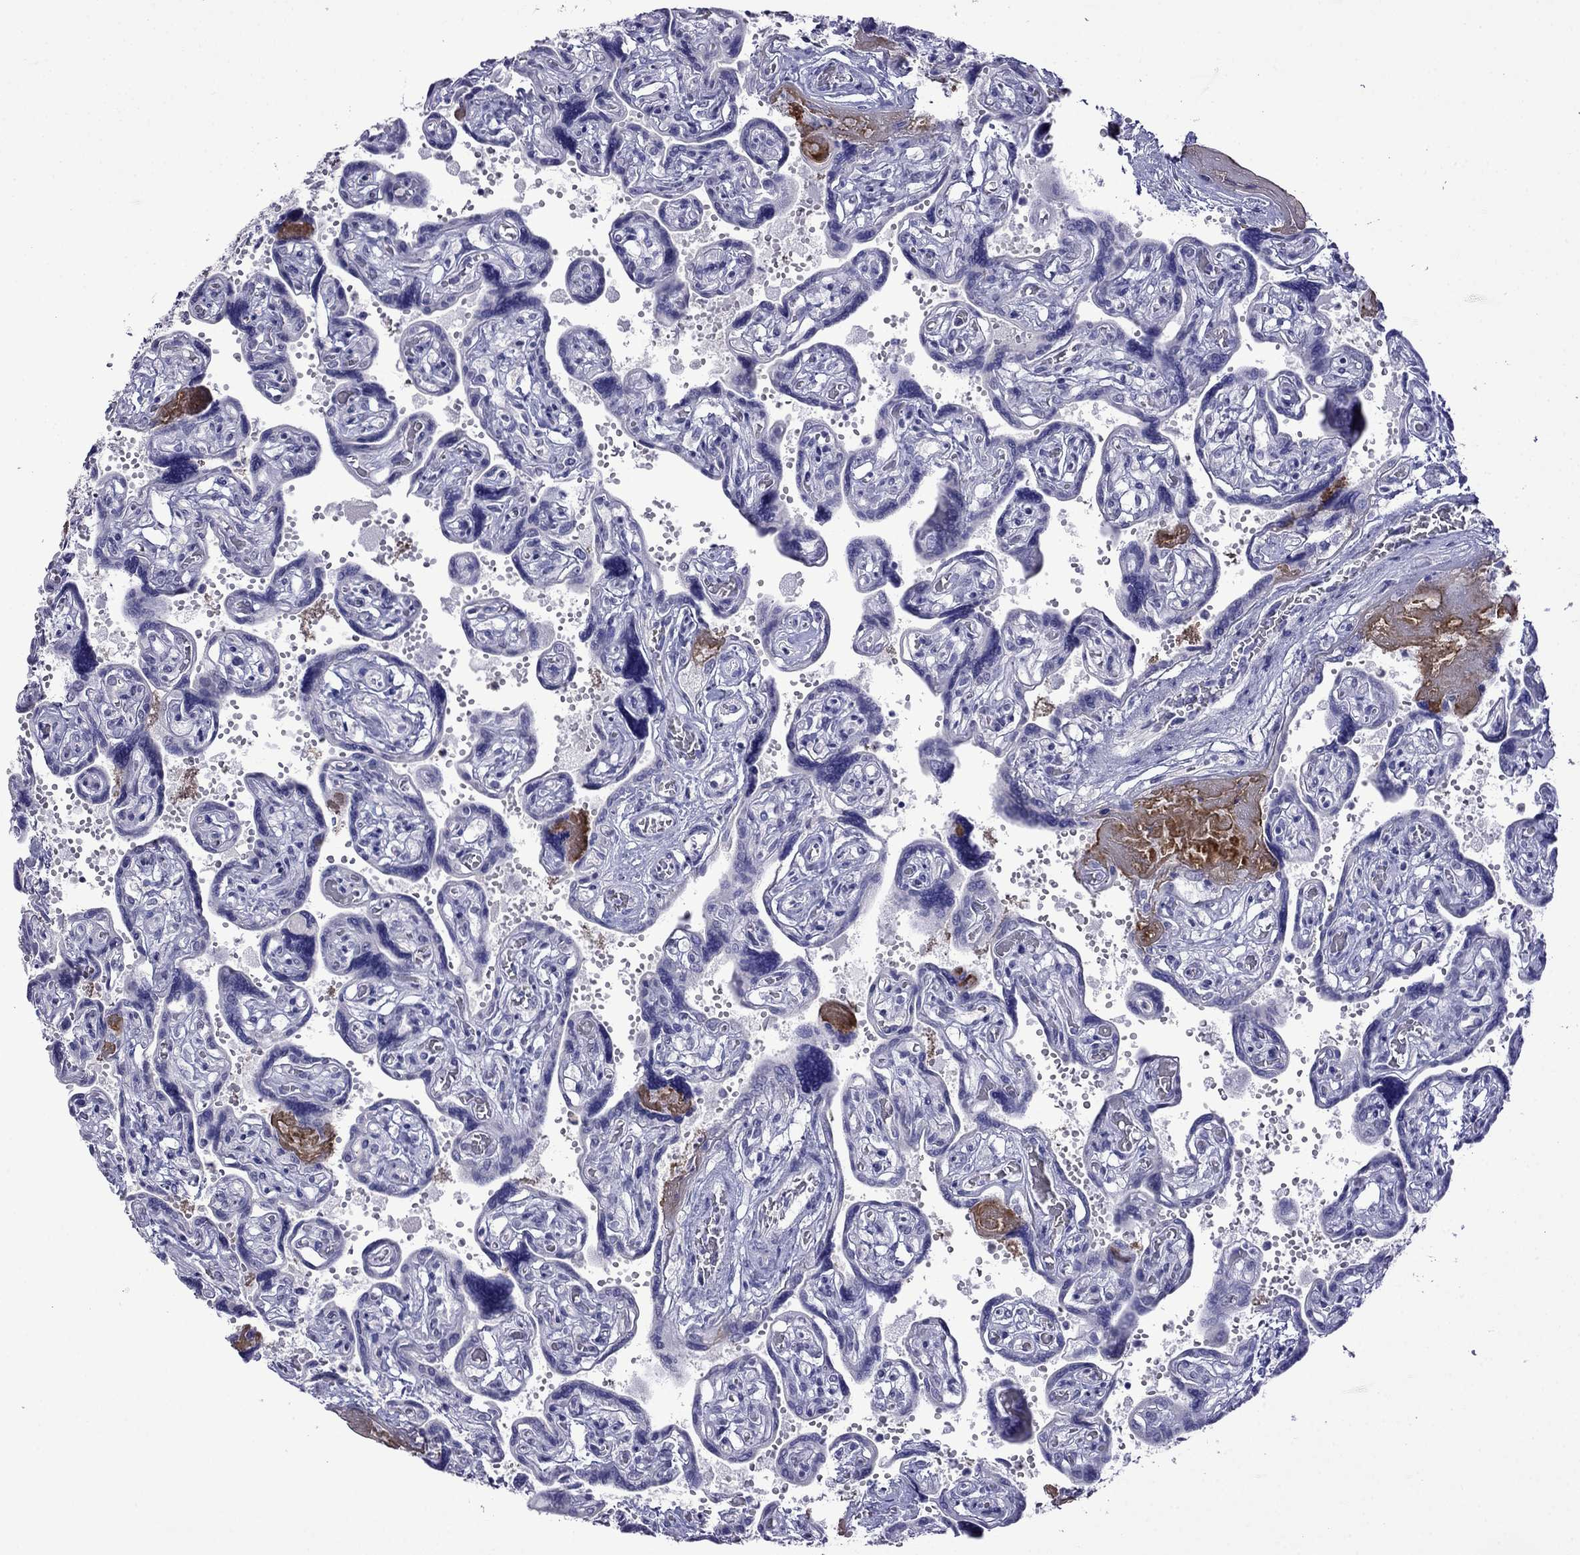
{"staining": {"intensity": "negative", "quantity": "none", "location": "none"}, "tissue": "placenta", "cell_type": "Decidual cells", "image_type": "normal", "snomed": [{"axis": "morphology", "description": "Normal tissue, NOS"}, {"axis": "topography", "description": "Placenta"}], "caption": "Decidual cells show no significant protein positivity in normal placenta. (Brightfield microscopy of DAB (3,3'-diaminobenzidine) IHC at high magnification).", "gene": "CDHR4", "patient": {"sex": "female", "age": 32}}